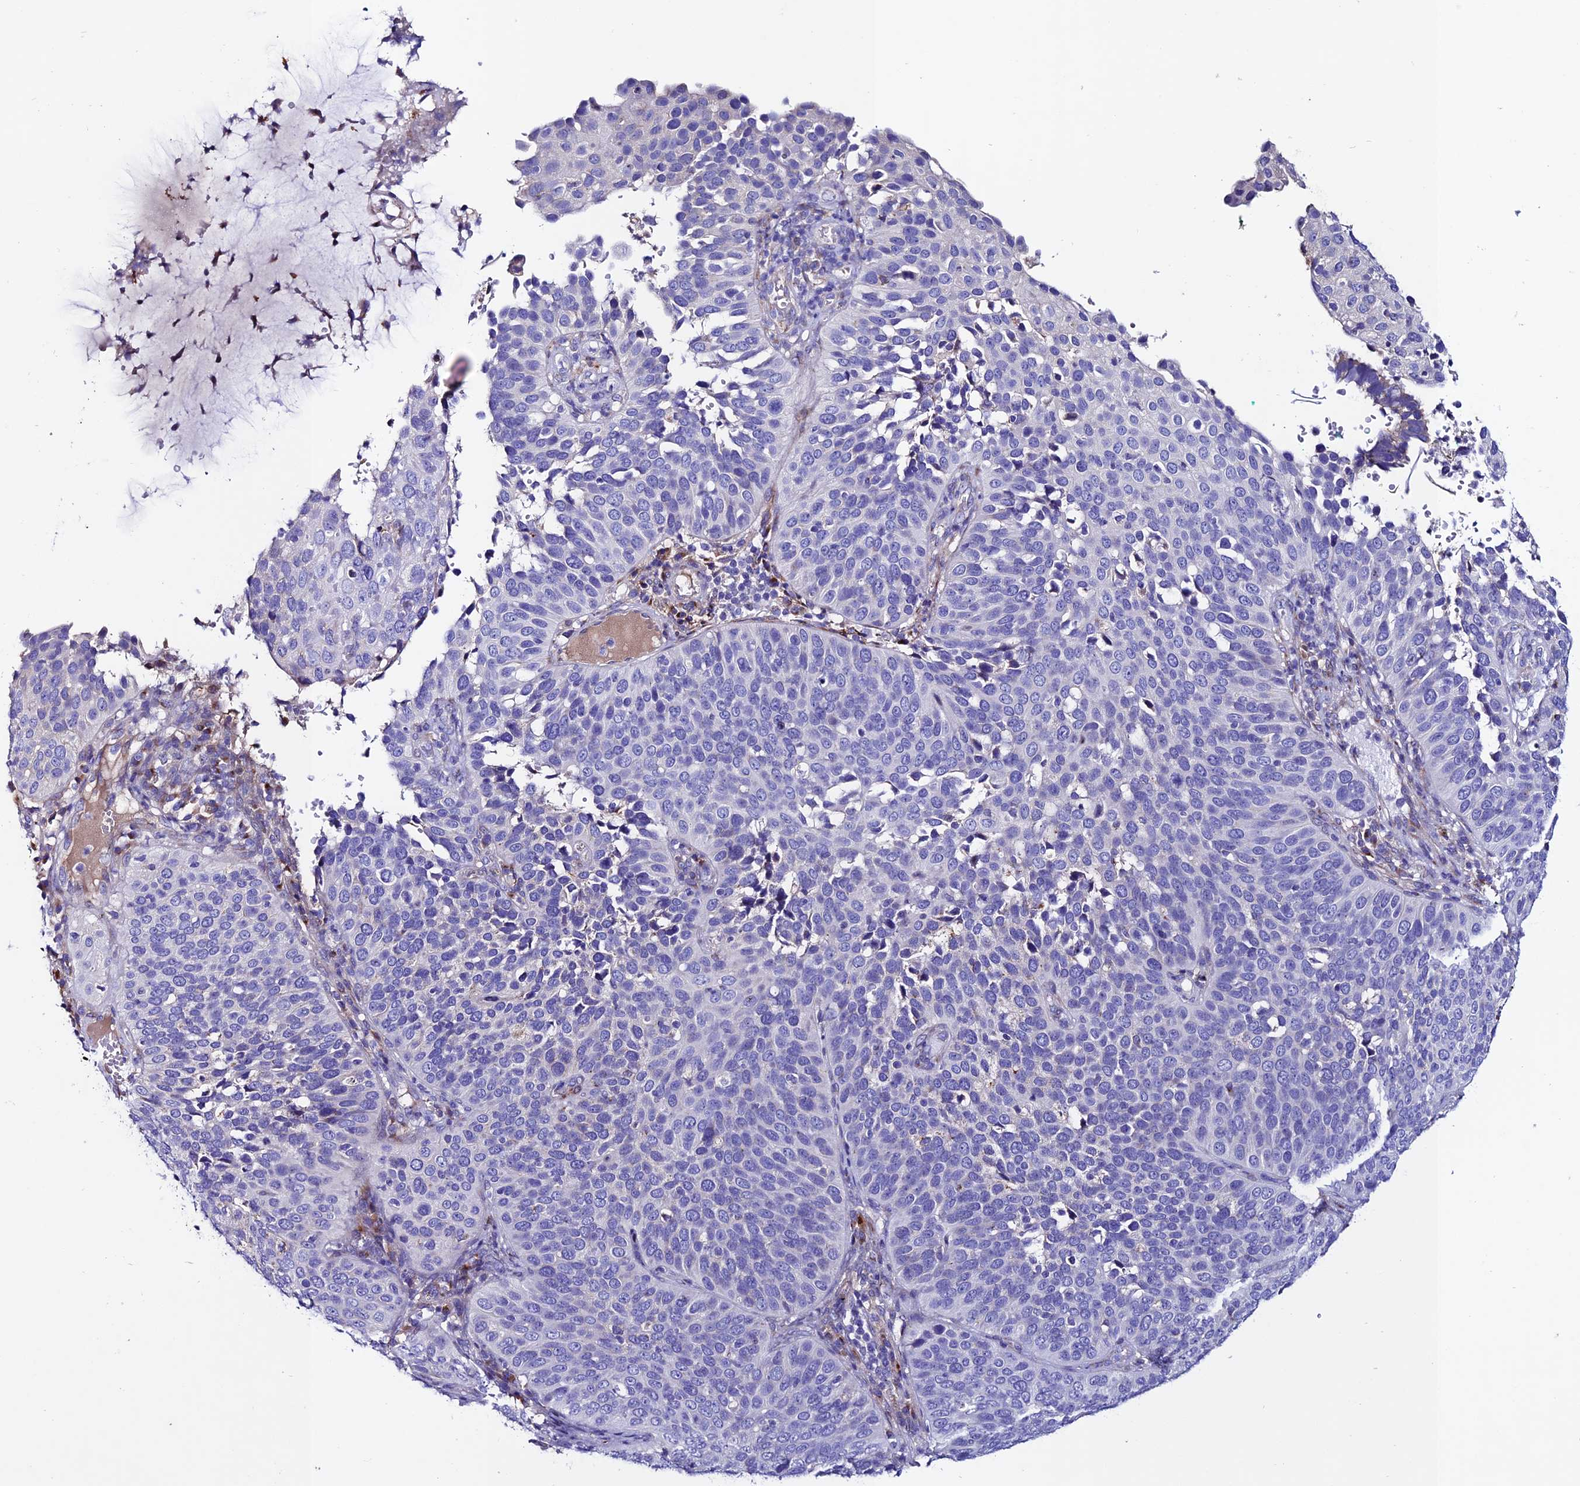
{"staining": {"intensity": "negative", "quantity": "none", "location": "none"}, "tissue": "cervical cancer", "cell_type": "Tumor cells", "image_type": "cancer", "snomed": [{"axis": "morphology", "description": "Squamous cell carcinoma, NOS"}, {"axis": "topography", "description": "Cervix"}], "caption": "An immunohistochemistry micrograph of cervical cancer is shown. There is no staining in tumor cells of cervical cancer.", "gene": "OR51Q1", "patient": {"sex": "female", "age": 36}}